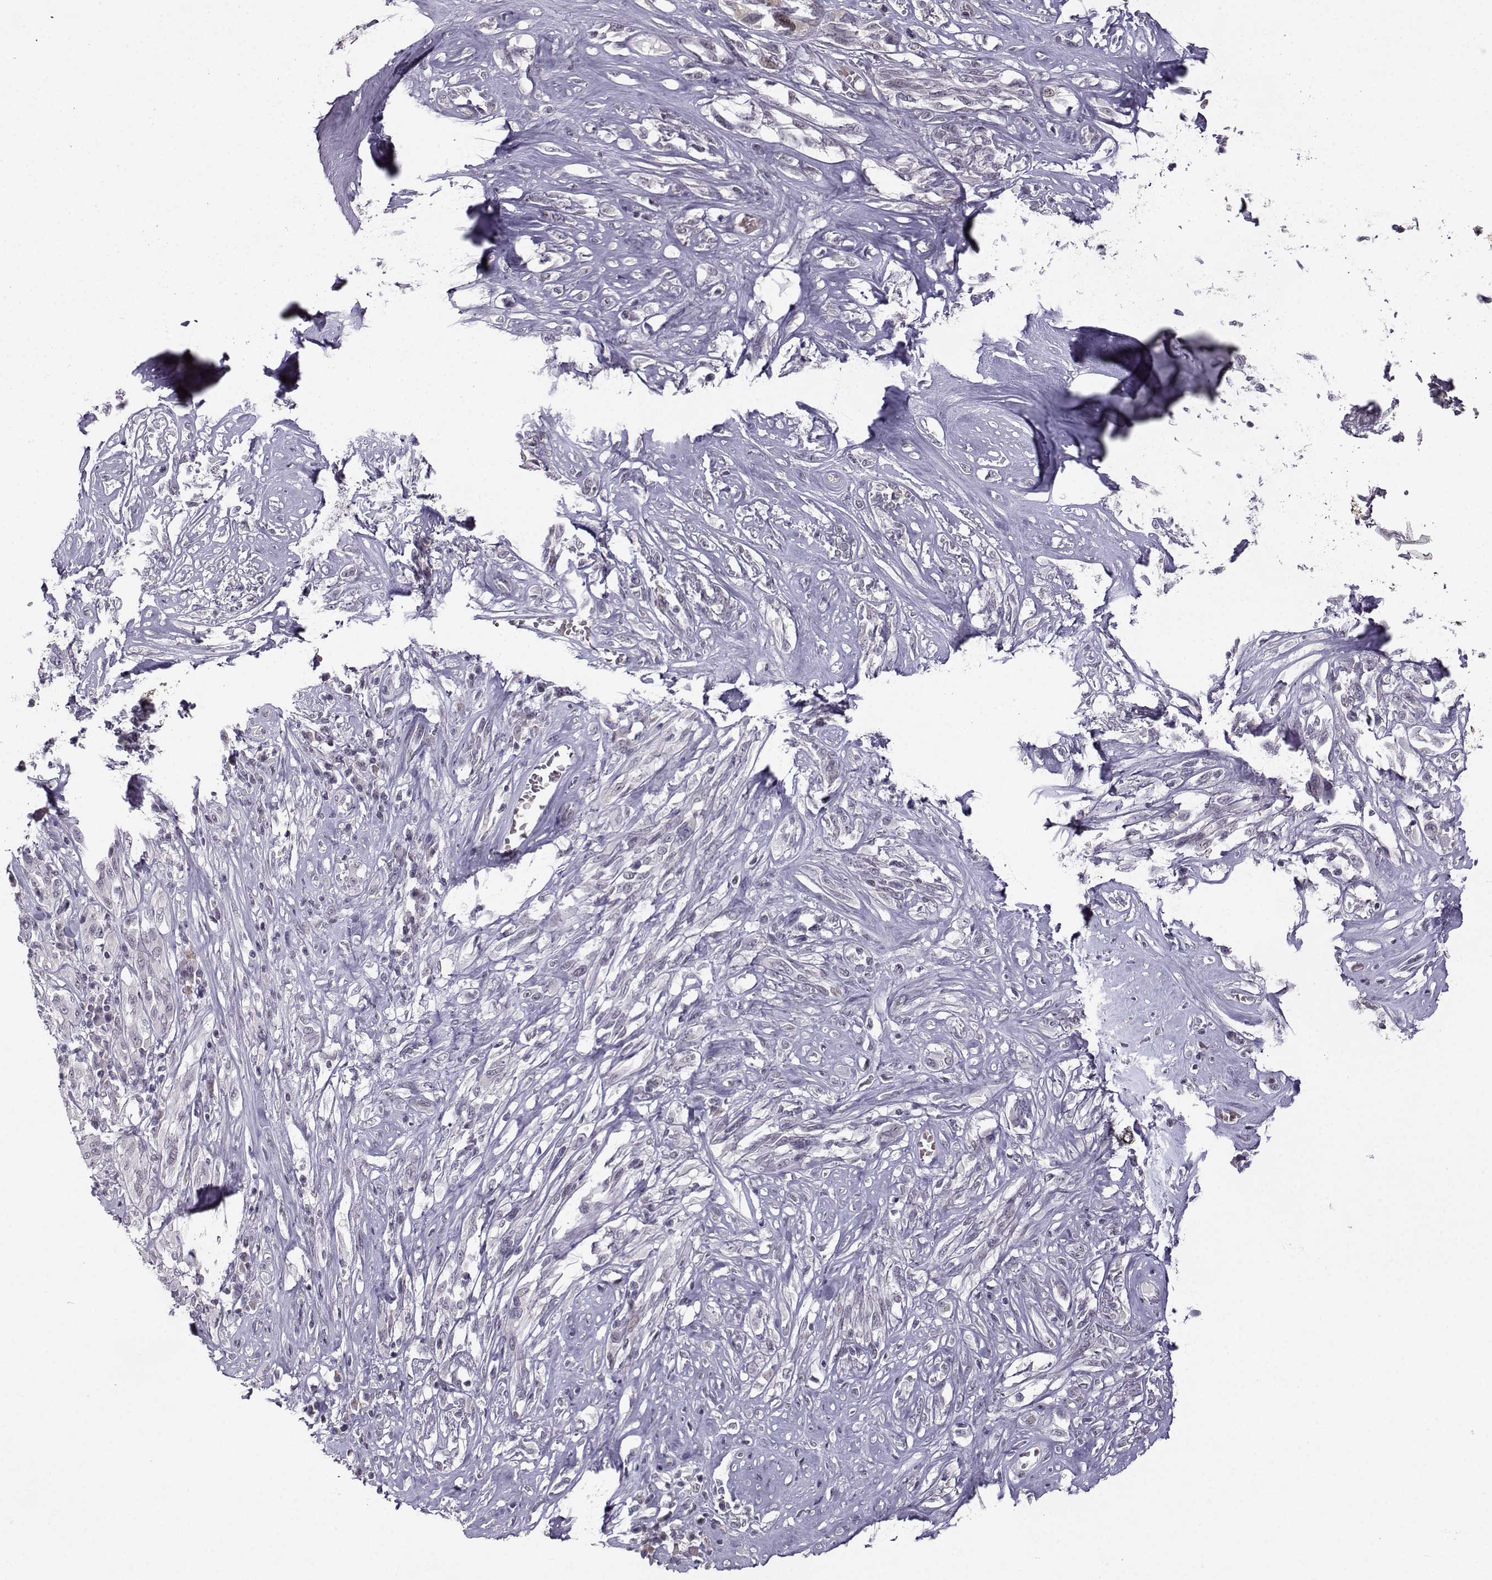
{"staining": {"intensity": "negative", "quantity": "none", "location": "none"}, "tissue": "melanoma", "cell_type": "Tumor cells", "image_type": "cancer", "snomed": [{"axis": "morphology", "description": "Malignant melanoma, NOS"}, {"axis": "topography", "description": "Skin"}], "caption": "Image shows no significant protein staining in tumor cells of melanoma.", "gene": "LIN28A", "patient": {"sex": "female", "age": 91}}